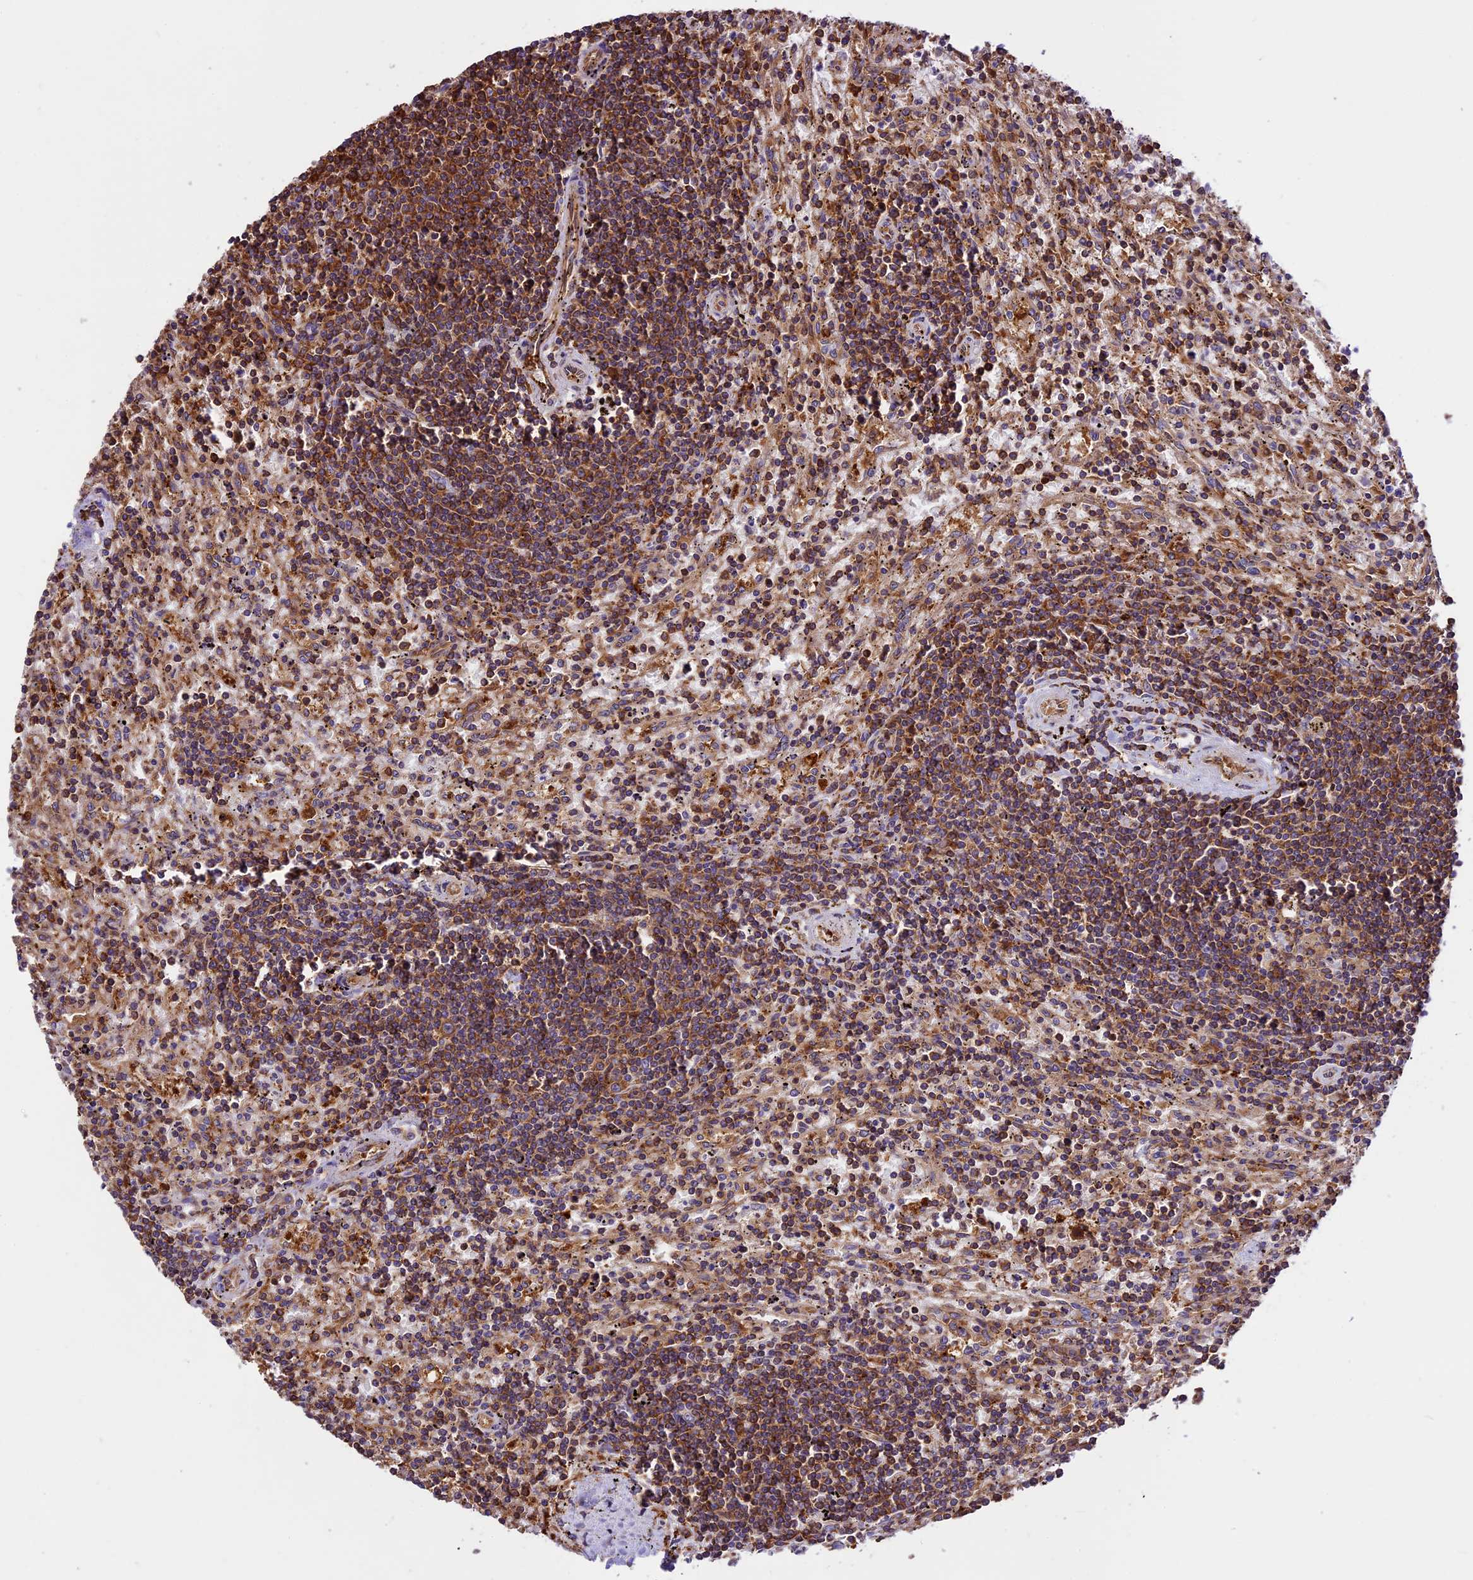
{"staining": {"intensity": "moderate", "quantity": "25%-75%", "location": "cytoplasmic/membranous"}, "tissue": "lymphoma", "cell_type": "Tumor cells", "image_type": "cancer", "snomed": [{"axis": "morphology", "description": "Malignant lymphoma, non-Hodgkin's type, Low grade"}, {"axis": "topography", "description": "Spleen"}], "caption": "IHC (DAB (3,3'-diaminobenzidine)) staining of human lymphoma displays moderate cytoplasmic/membranous protein expression in about 25%-75% of tumor cells.", "gene": "KARS1", "patient": {"sex": "male", "age": 76}}